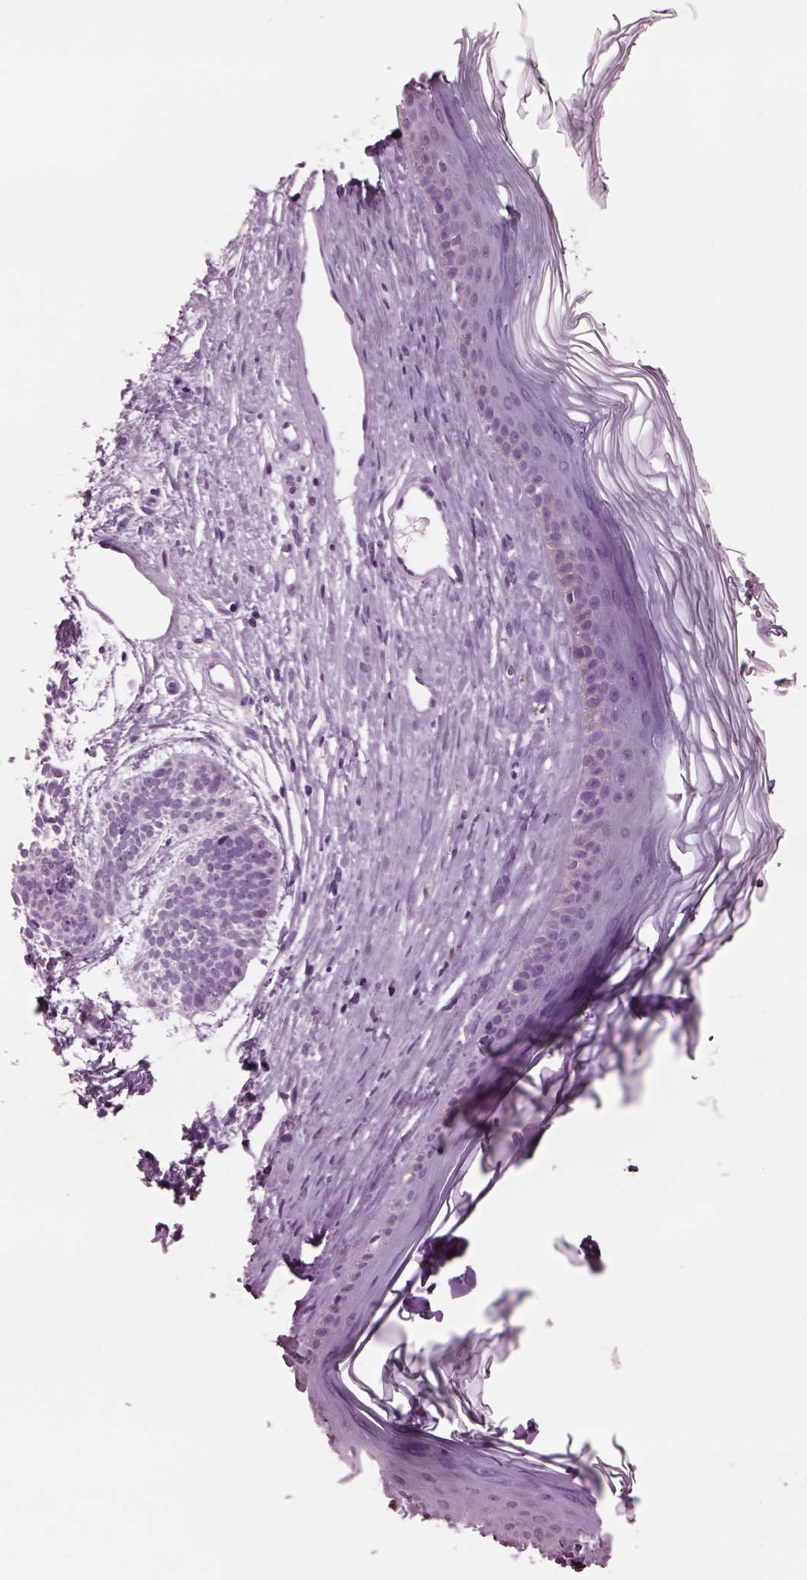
{"staining": {"intensity": "negative", "quantity": "none", "location": "none"}, "tissue": "skin cancer", "cell_type": "Tumor cells", "image_type": "cancer", "snomed": [{"axis": "morphology", "description": "Basal cell carcinoma"}, {"axis": "topography", "description": "Skin"}], "caption": "The micrograph demonstrates no significant positivity in tumor cells of skin cancer (basal cell carcinoma).", "gene": "TPPP2", "patient": {"sex": "male", "age": 85}}